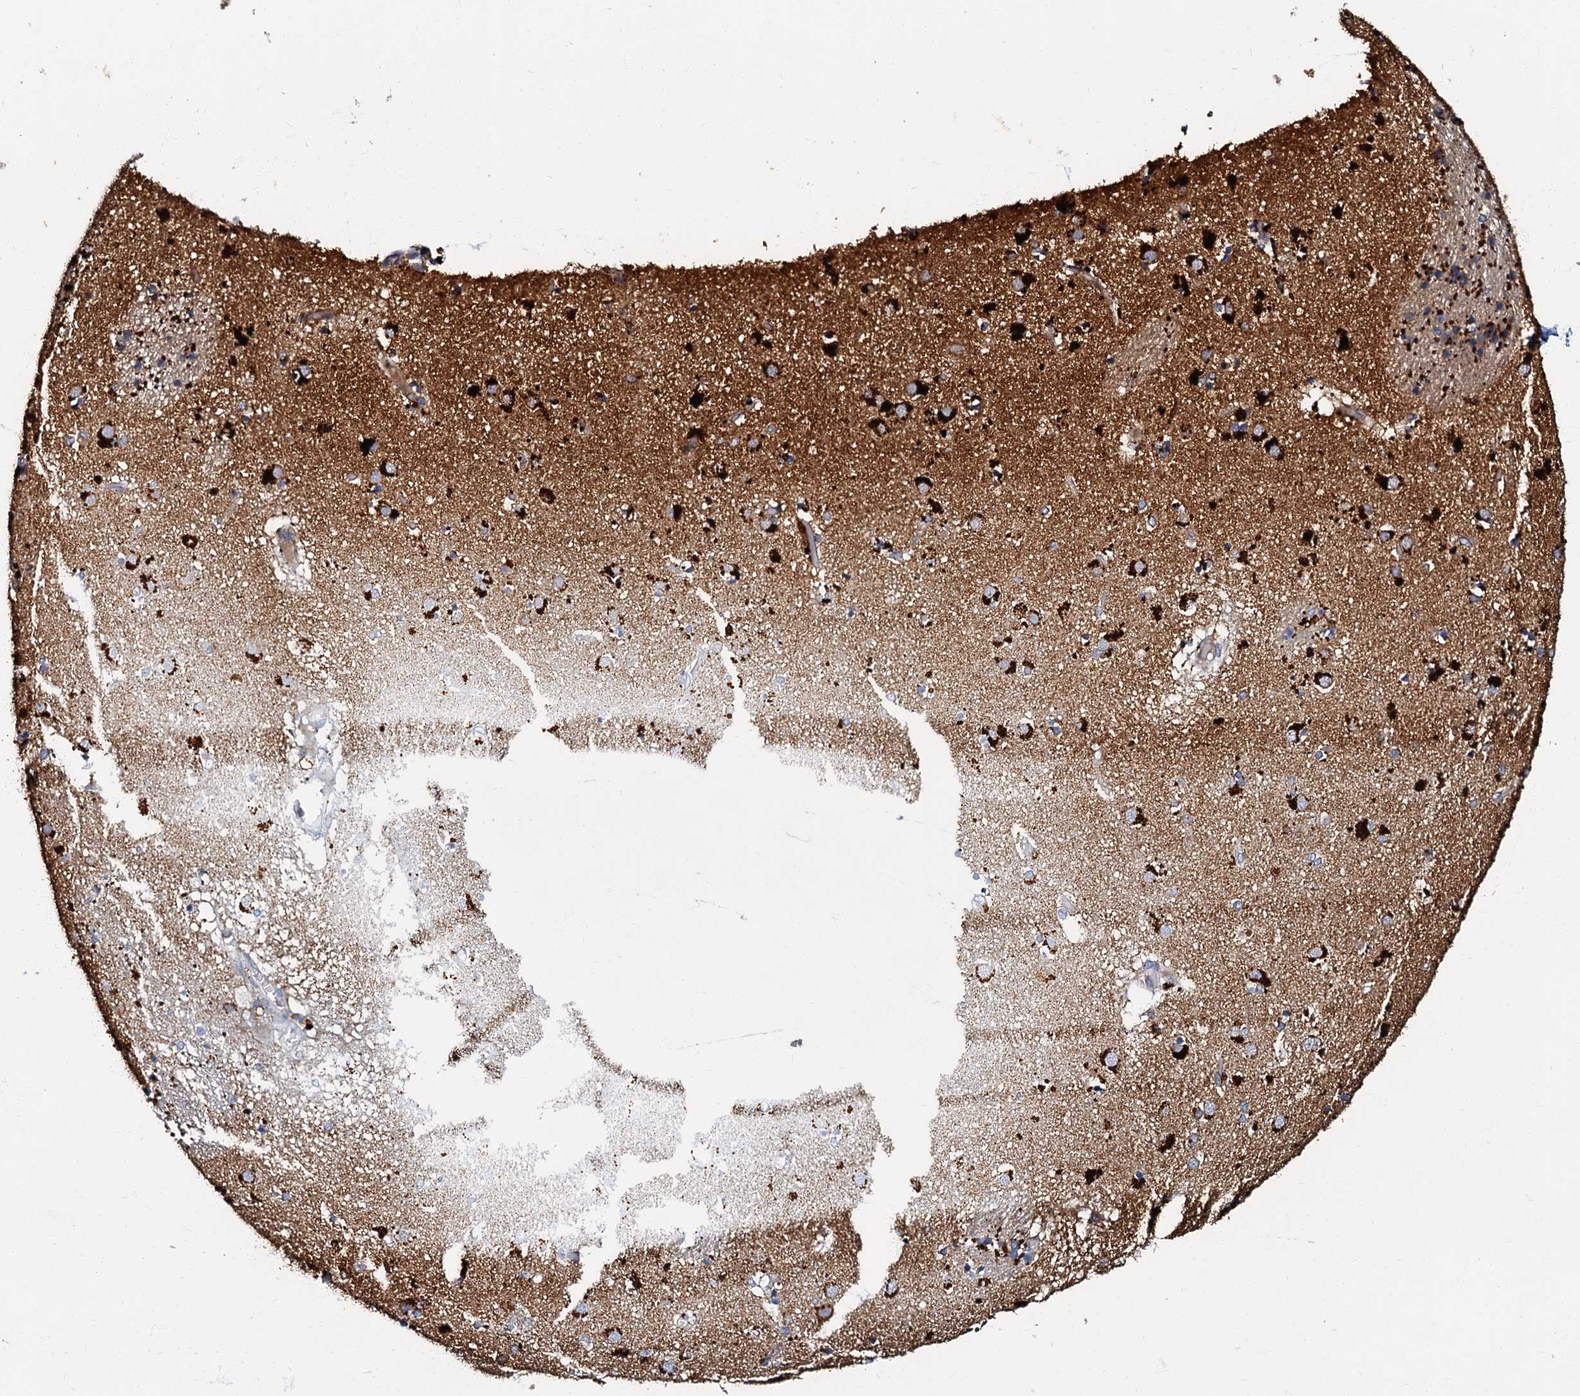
{"staining": {"intensity": "strong", "quantity": "<25%", "location": "cytoplasmic/membranous"}, "tissue": "caudate", "cell_type": "Glial cells", "image_type": "normal", "snomed": [{"axis": "morphology", "description": "Normal tissue, NOS"}, {"axis": "topography", "description": "Lateral ventricle wall"}], "caption": "Immunohistochemistry (IHC) (DAB) staining of unremarkable human caudate shows strong cytoplasmic/membranous protein expression in about <25% of glial cells.", "gene": "NDUFA12", "patient": {"sex": "male", "age": 70}}